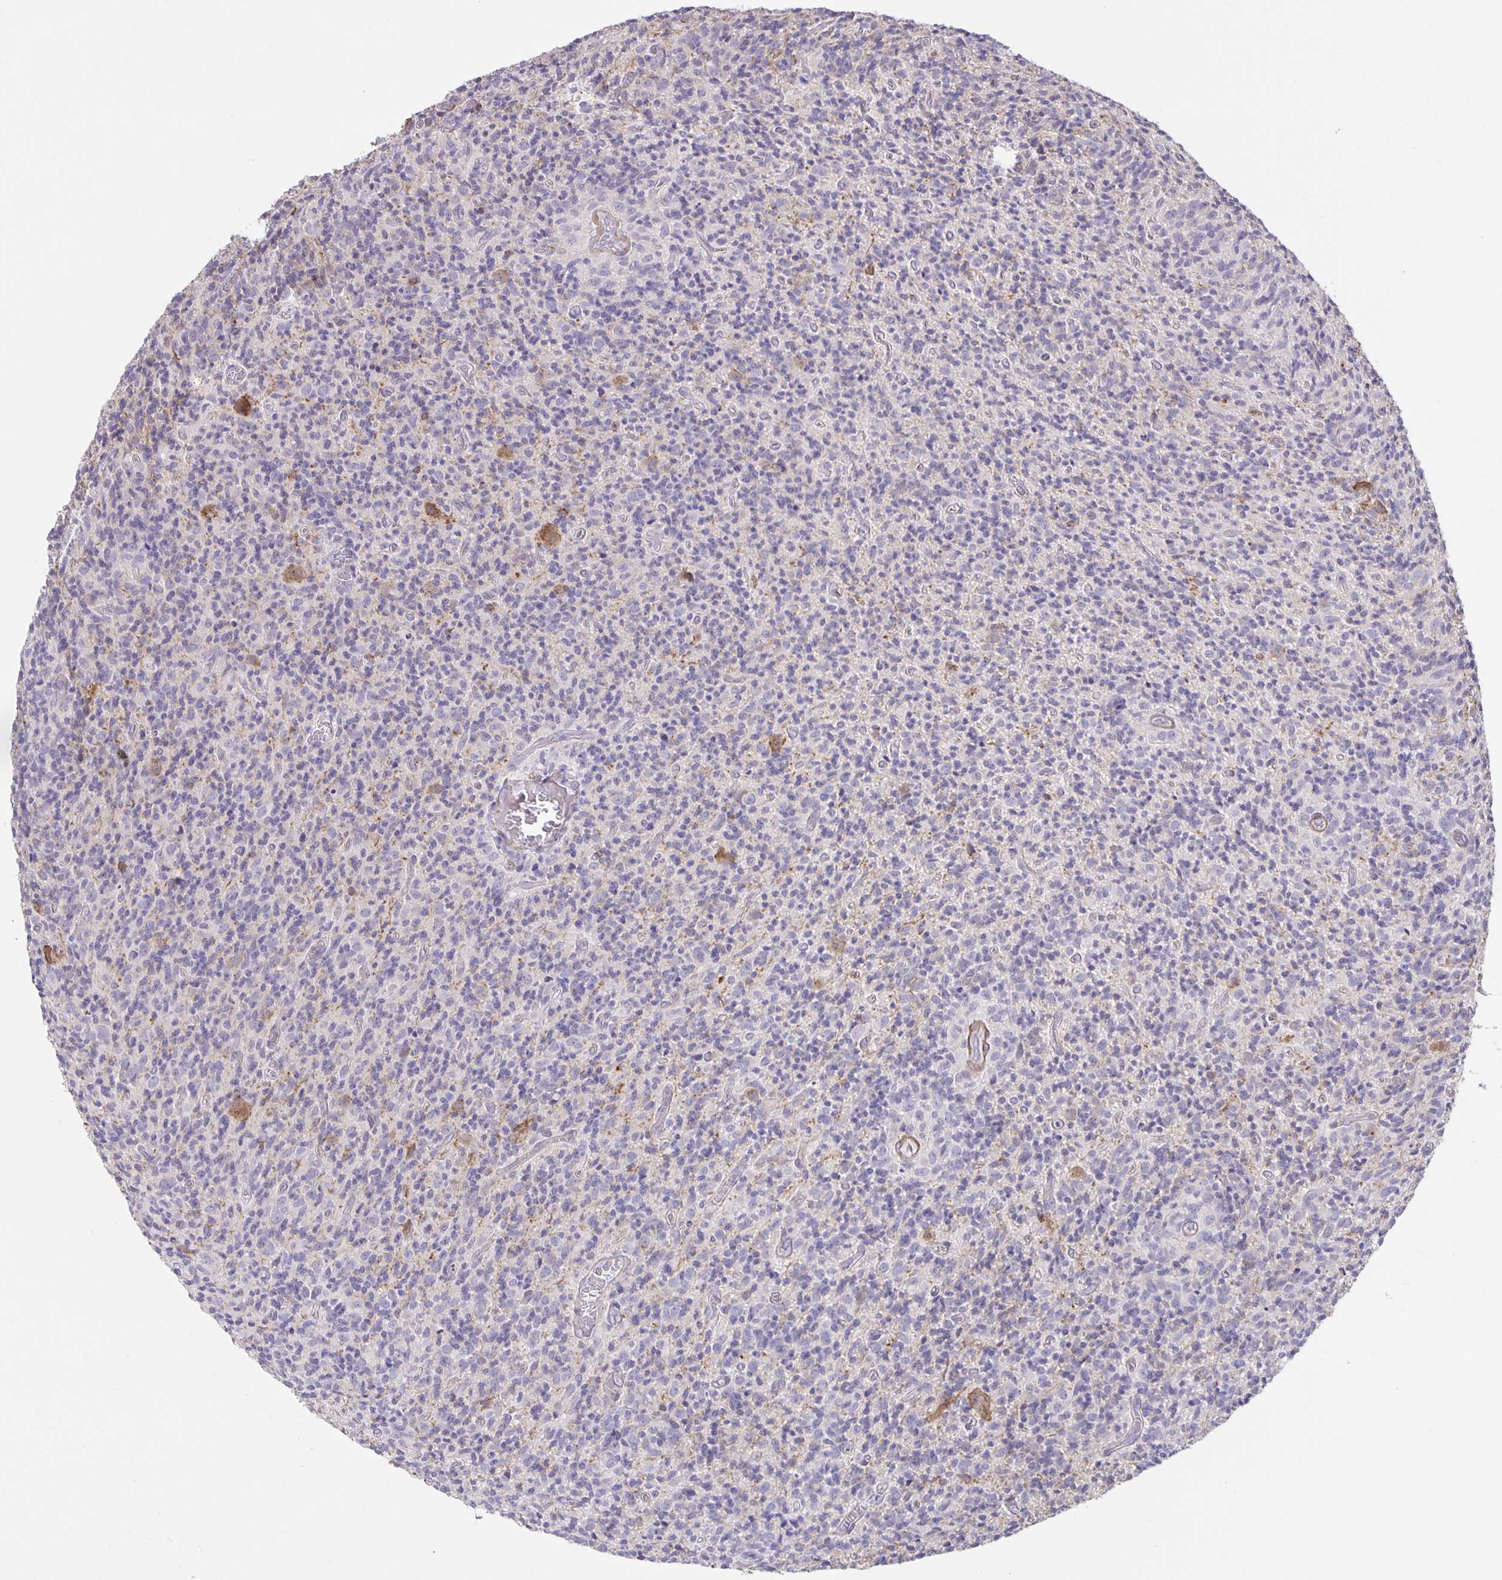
{"staining": {"intensity": "negative", "quantity": "none", "location": "none"}, "tissue": "glioma", "cell_type": "Tumor cells", "image_type": "cancer", "snomed": [{"axis": "morphology", "description": "Glioma, malignant, High grade"}, {"axis": "topography", "description": "Brain"}], "caption": "Image shows no significant protein positivity in tumor cells of malignant glioma (high-grade).", "gene": "SRCIN1", "patient": {"sex": "male", "age": 76}}